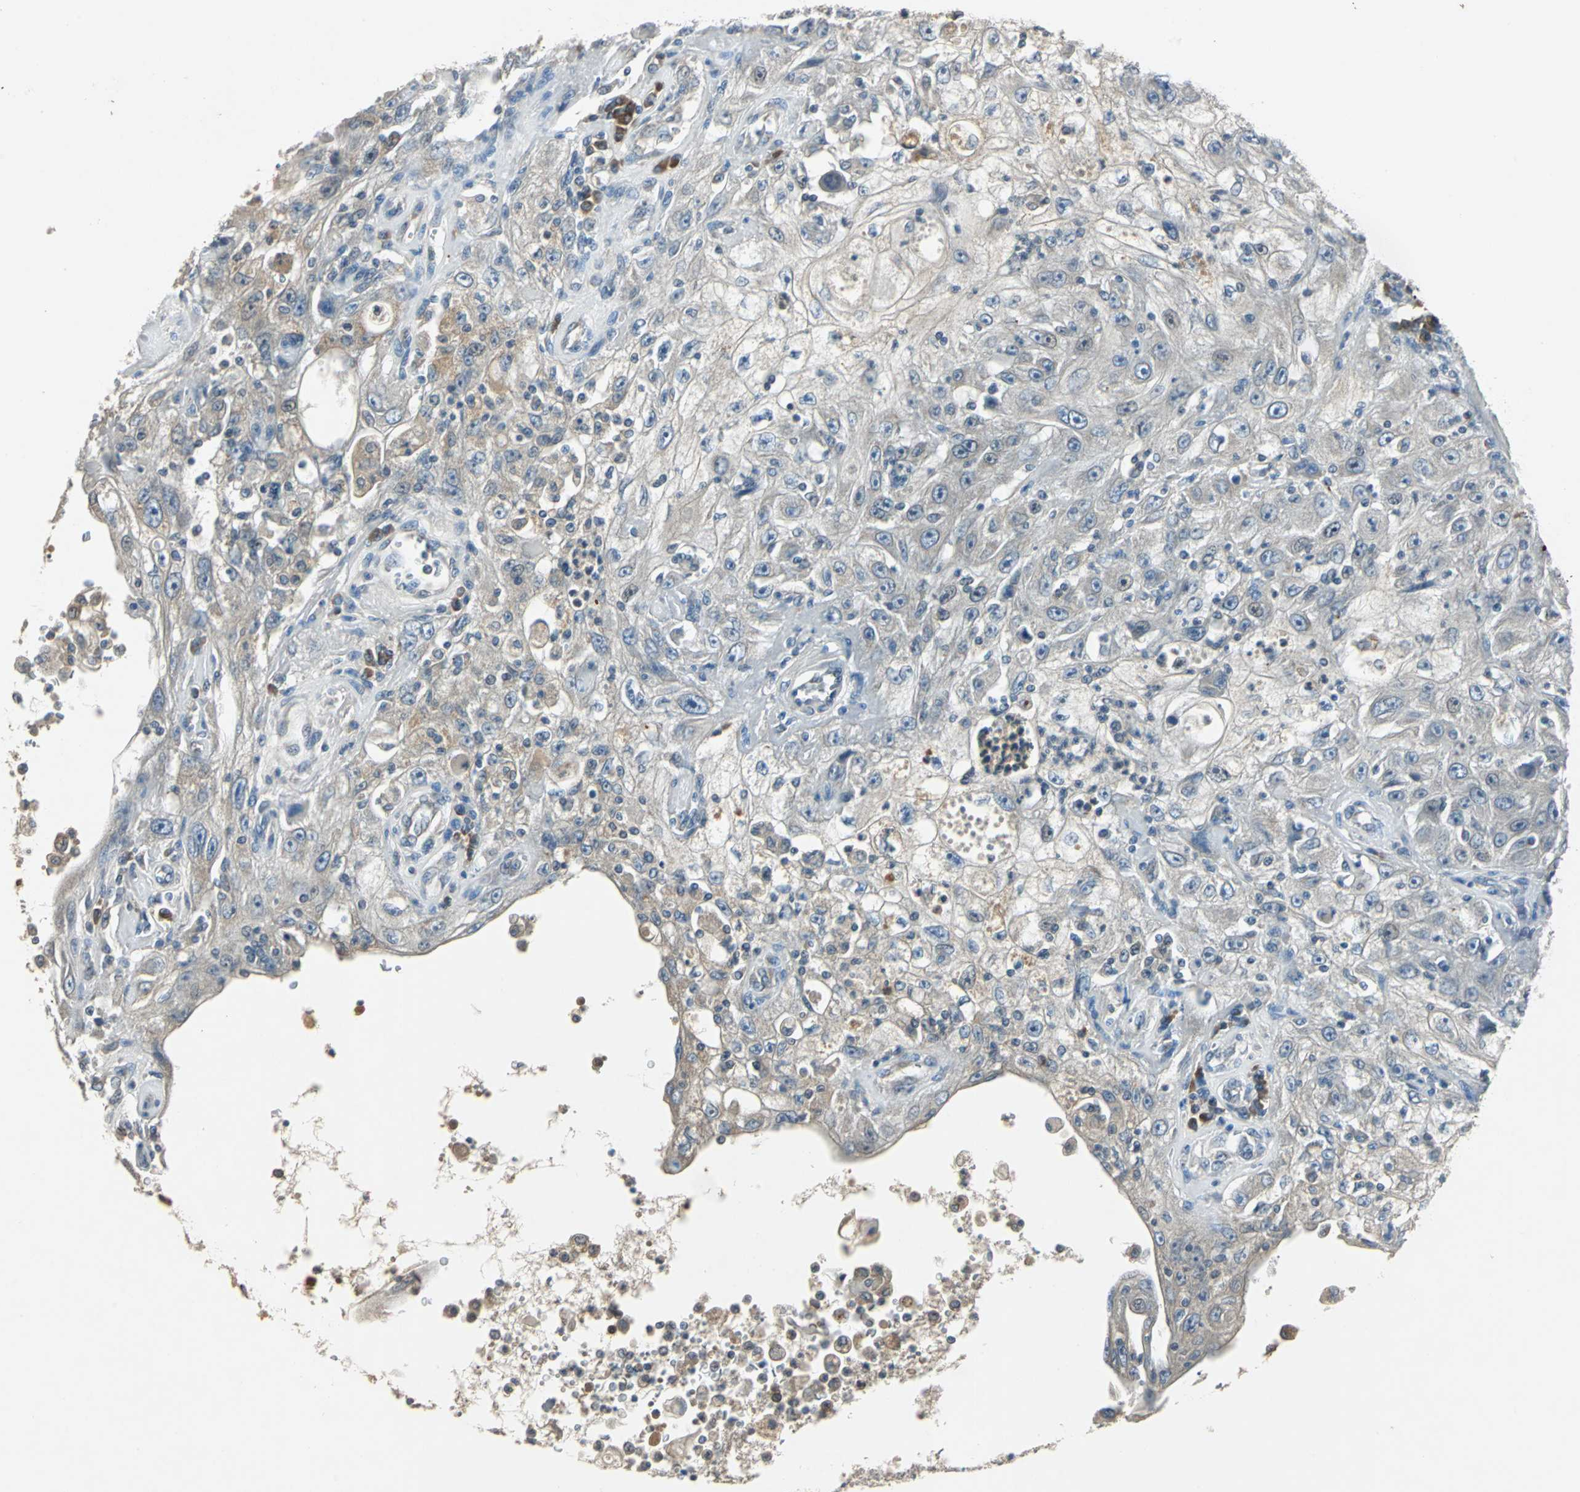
{"staining": {"intensity": "negative", "quantity": "none", "location": "none"}, "tissue": "skin cancer", "cell_type": "Tumor cells", "image_type": "cancer", "snomed": [{"axis": "morphology", "description": "Squamous cell carcinoma, NOS"}, {"axis": "topography", "description": "Skin"}], "caption": "A micrograph of human squamous cell carcinoma (skin) is negative for staining in tumor cells. (Stains: DAB immunohistochemistry (IHC) with hematoxylin counter stain, Microscopy: brightfield microscopy at high magnification).", "gene": "SLC2A13", "patient": {"sex": "male", "age": 75}}